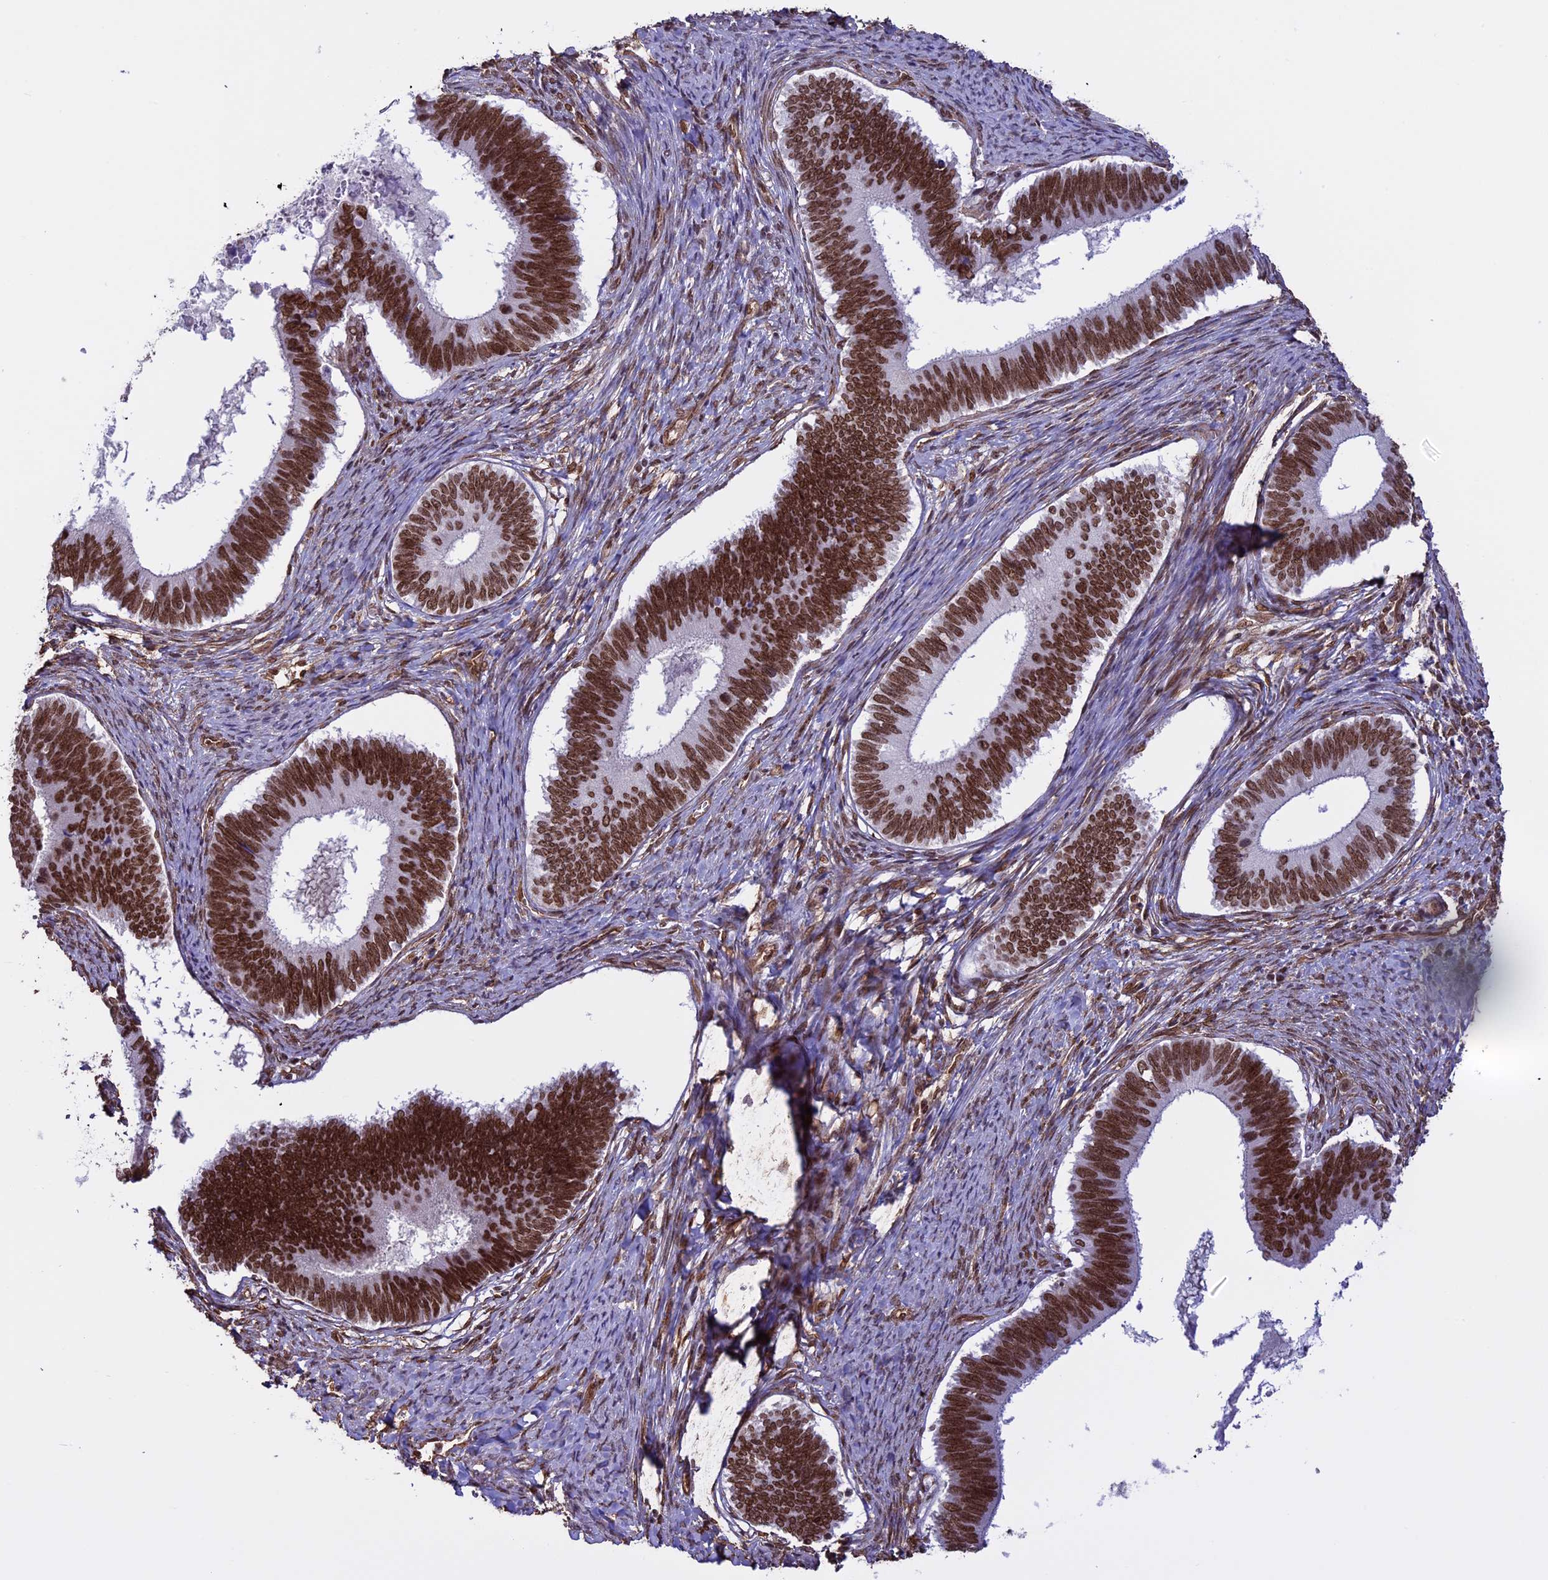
{"staining": {"intensity": "strong", "quantity": ">75%", "location": "nuclear"}, "tissue": "cervical cancer", "cell_type": "Tumor cells", "image_type": "cancer", "snomed": [{"axis": "morphology", "description": "Adenocarcinoma, NOS"}, {"axis": "topography", "description": "Cervix"}], "caption": "Immunohistochemistry photomicrograph of neoplastic tissue: human adenocarcinoma (cervical) stained using IHC demonstrates high levels of strong protein expression localized specifically in the nuclear of tumor cells, appearing as a nuclear brown color.", "gene": "MPHOSPH8", "patient": {"sex": "female", "age": 42}}